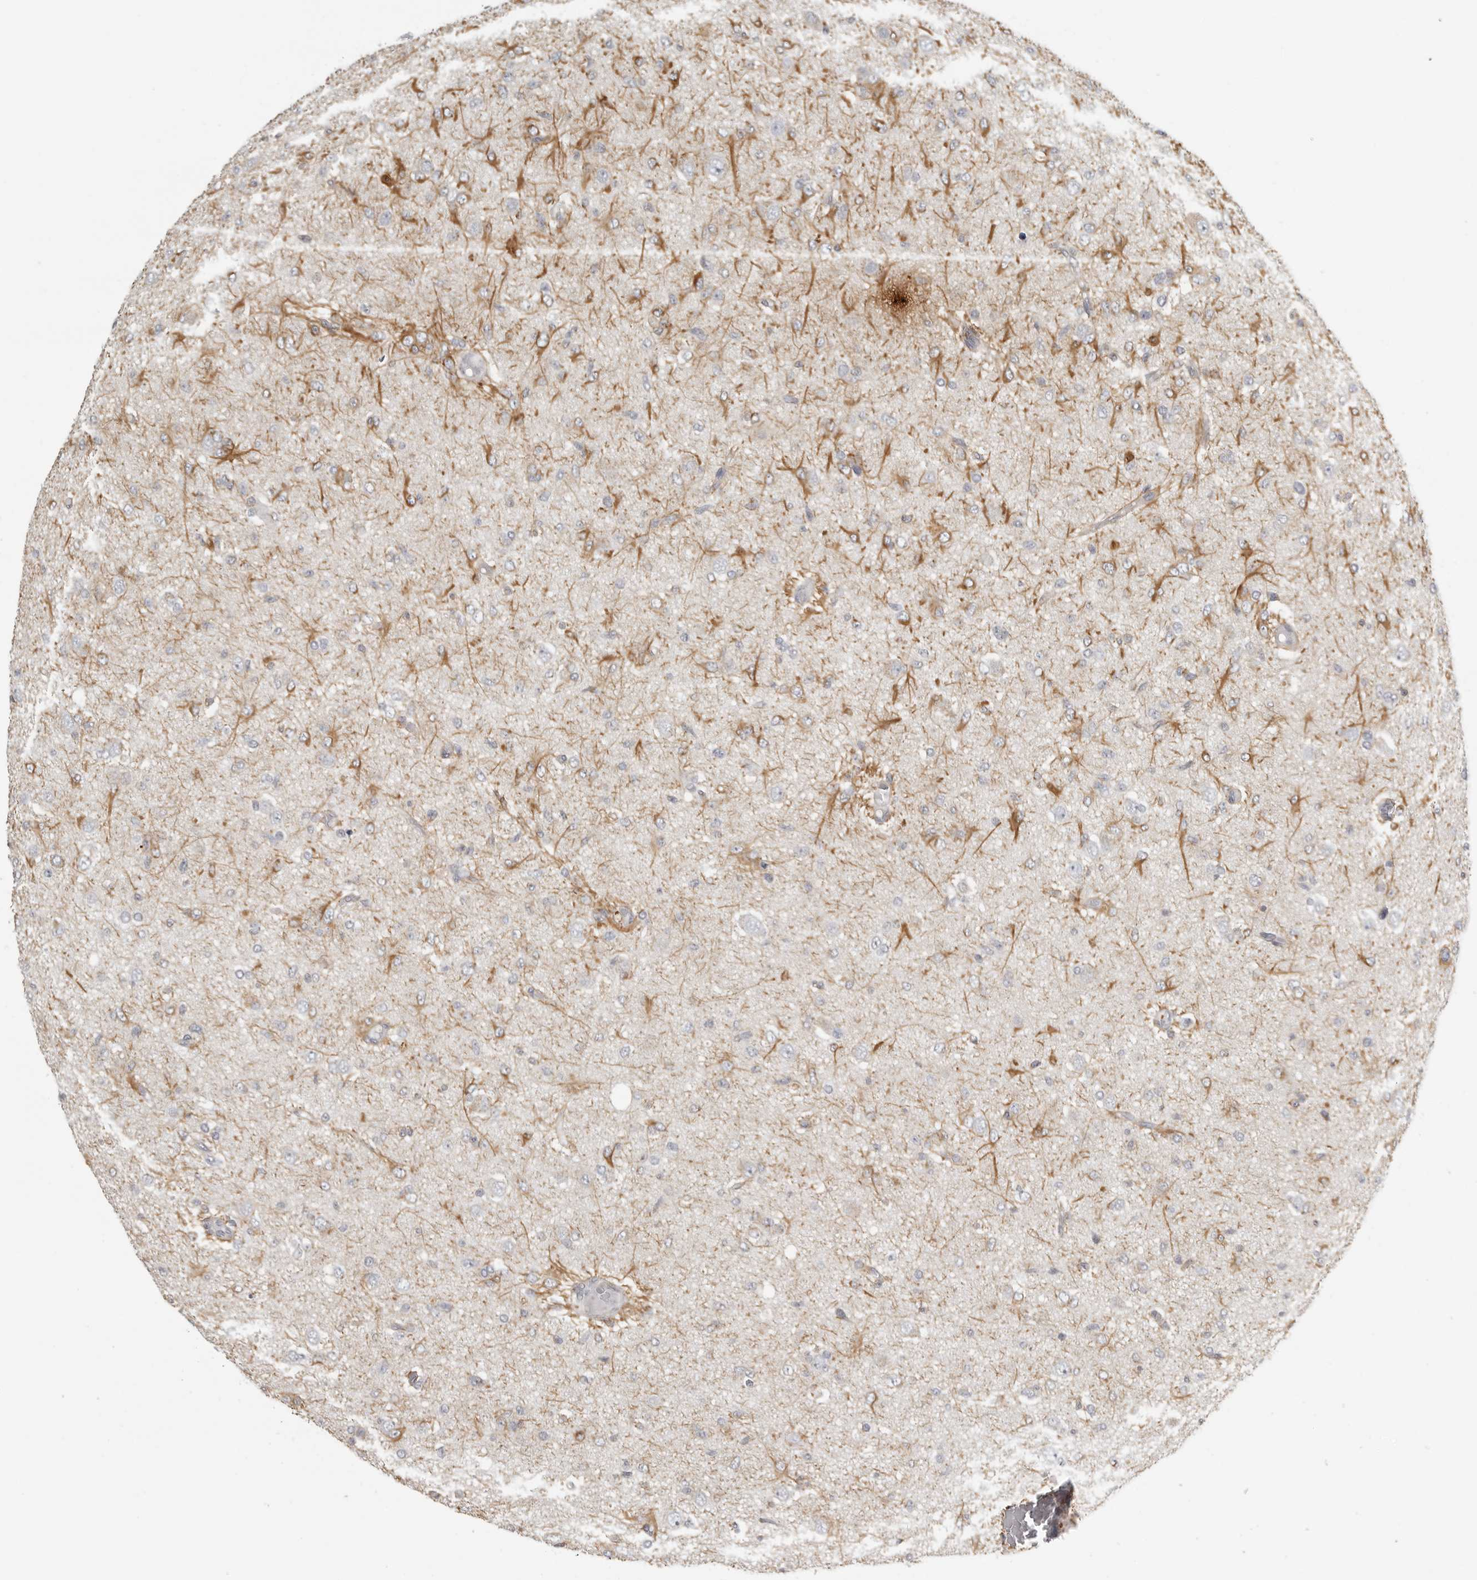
{"staining": {"intensity": "moderate", "quantity": "<25%", "location": "cytoplasmic/membranous"}, "tissue": "glioma", "cell_type": "Tumor cells", "image_type": "cancer", "snomed": [{"axis": "morphology", "description": "Glioma, malignant, High grade"}, {"axis": "topography", "description": "Brain"}], "caption": "Immunohistochemical staining of malignant glioma (high-grade) exhibits low levels of moderate cytoplasmic/membranous protein expression in about <25% of tumor cells. (Brightfield microscopy of DAB IHC at high magnification).", "gene": "RXFP3", "patient": {"sex": "female", "age": 59}}